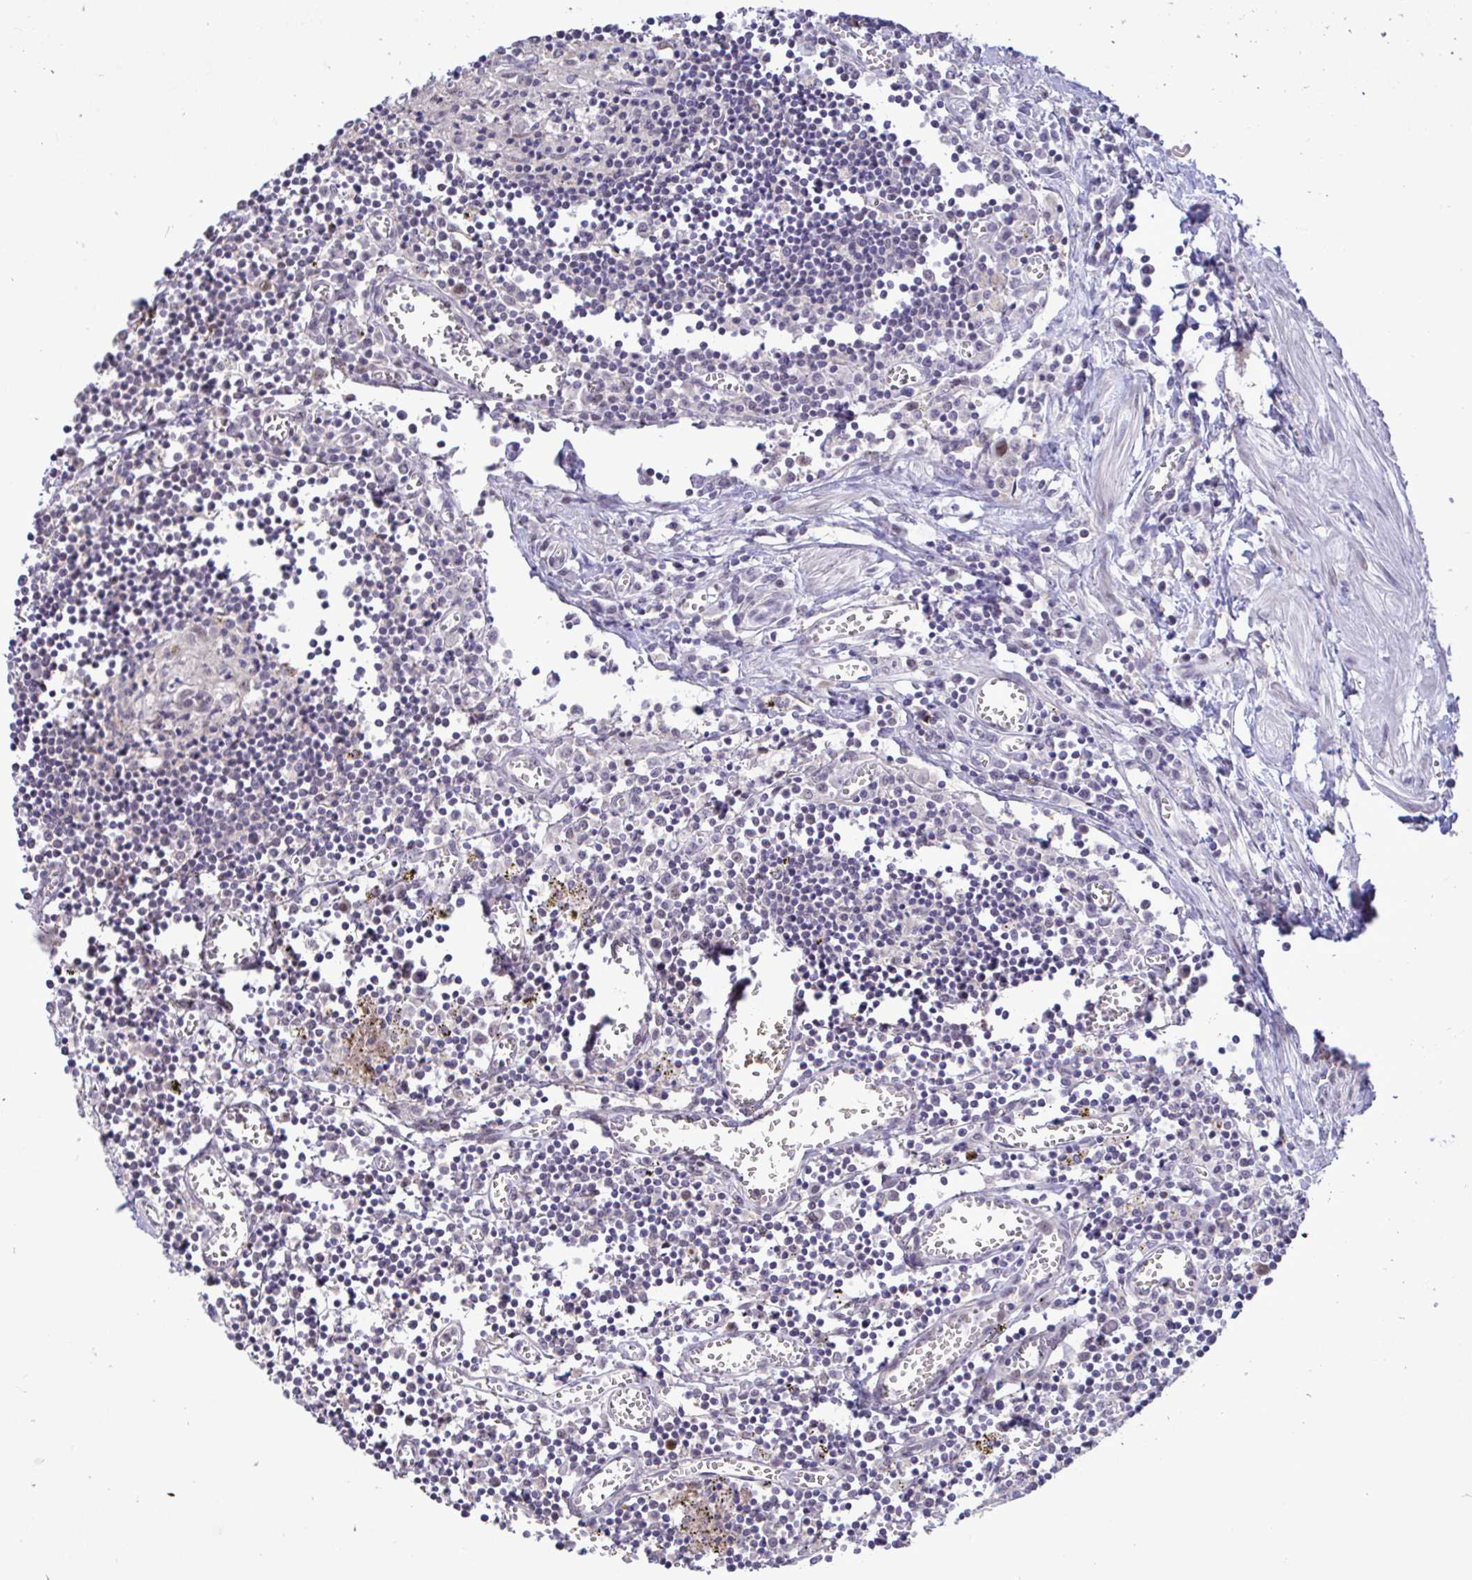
{"staining": {"intensity": "negative", "quantity": "none", "location": "none"}, "tissue": "lymph node", "cell_type": "Germinal center cells", "image_type": "normal", "snomed": [{"axis": "morphology", "description": "Normal tissue, NOS"}, {"axis": "topography", "description": "Lymph node"}], "caption": "Protein analysis of benign lymph node shows no significant positivity in germinal center cells. The staining was performed using DAB (3,3'-diaminobenzidine) to visualize the protein expression in brown, while the nuclei were stained in blue with hematoxylin (Magnification: 20x).", "gene": "ZNF485", "patient": {"sex": "male", "age": 66}}